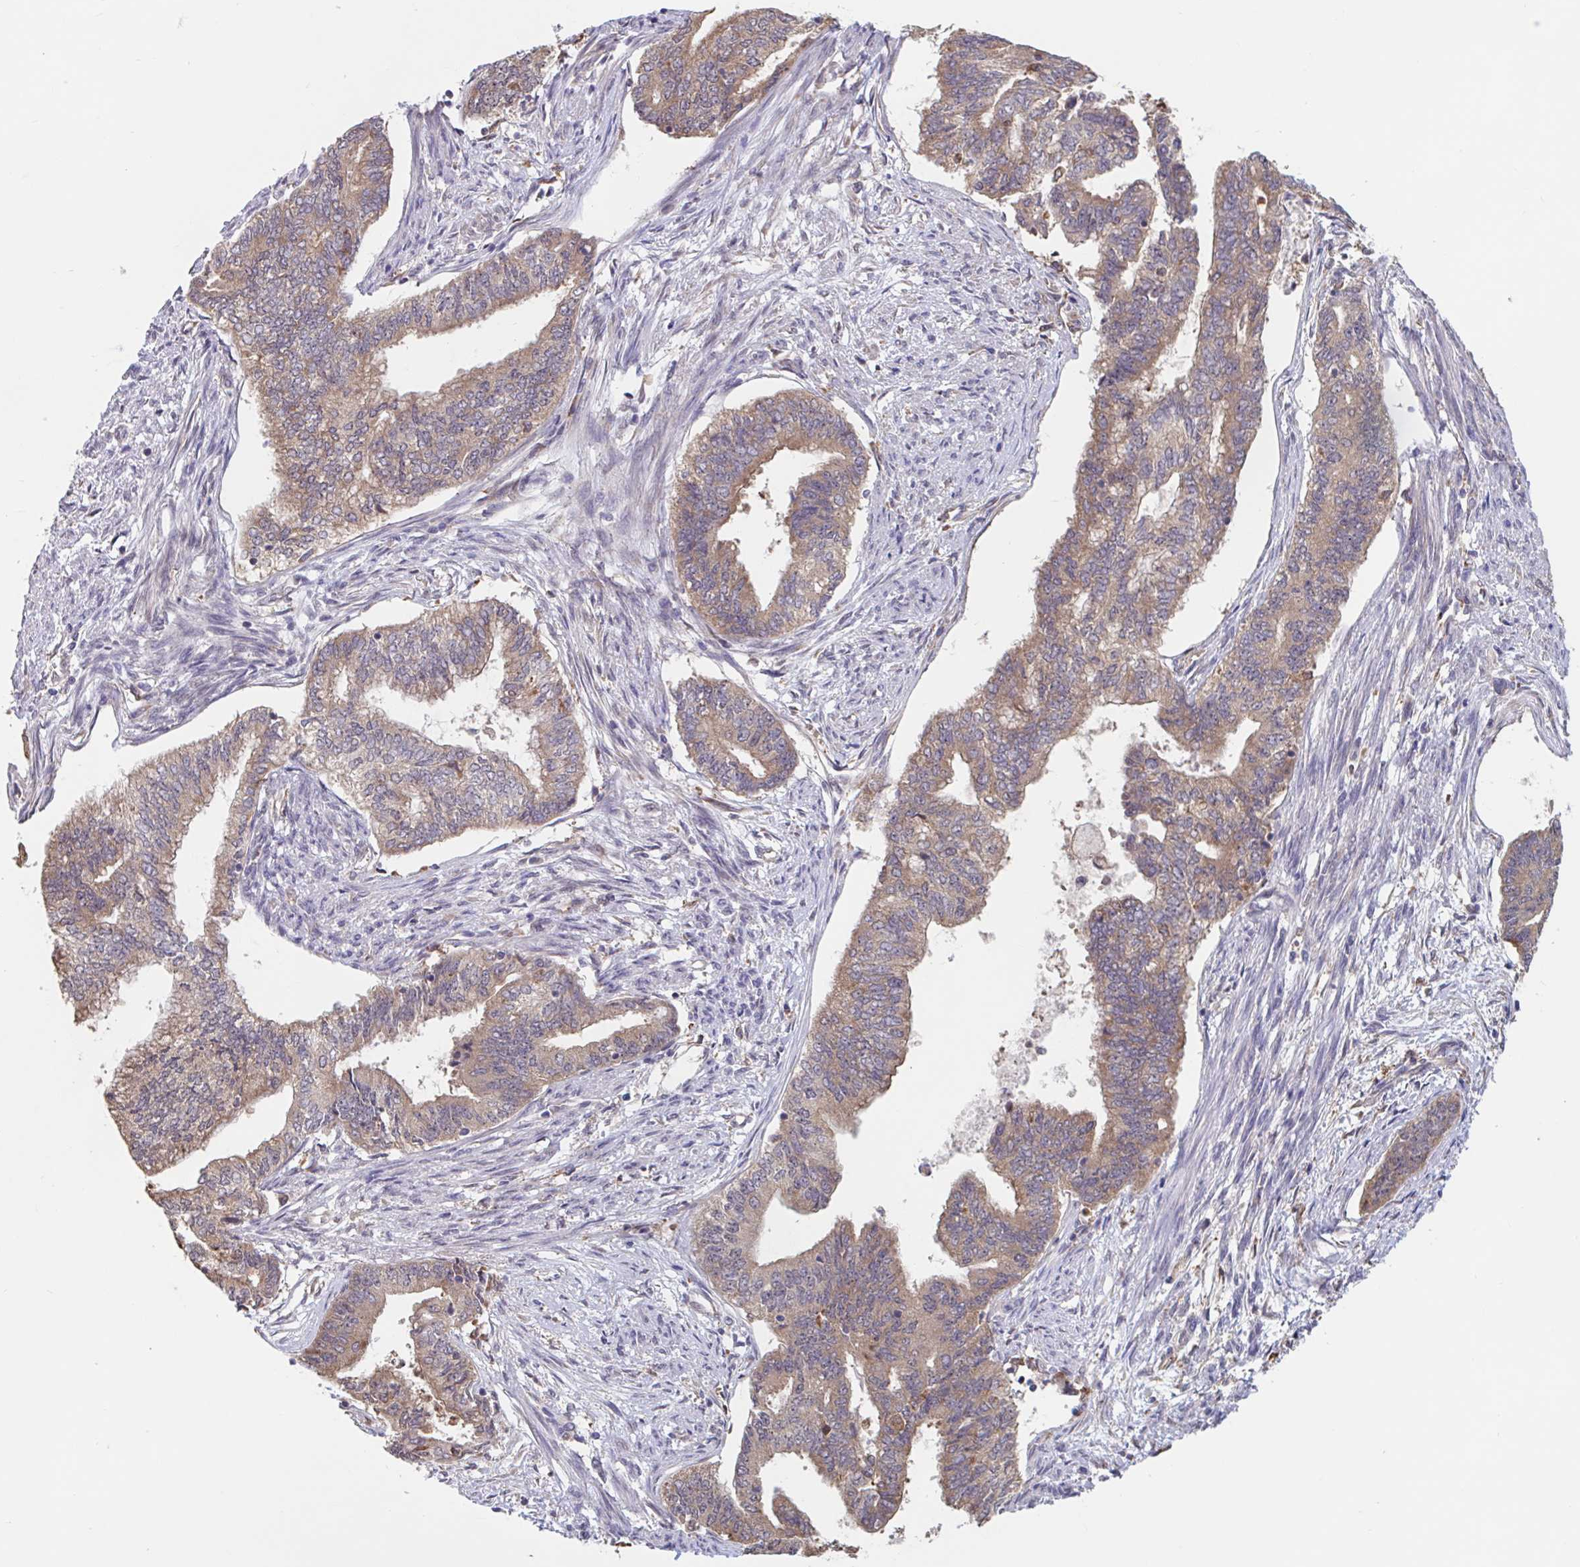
{"staining": {"intensity": "moderate", "quantity": ">75%", "location": "cytoplasmic/membranous"}, "tissue": "endometrial cancer", "cell_type": "Tumor cells", "image_type": "cancer", "snomed": [{"axis": "morphology", "description": "Adenocarcinoma, NOS"}, {"axis": "topography", "description": "Endometrium"}], "caption": "IHC staining of endometrial cancer (adenocarcinoma), which demonstrates medium levels of moderate cytoplasmic/membranous expression in approximately >75% of tumor cells indicating moderate cytoplasmic/membranous protein expression. The staining was performed using DAB (3,3'-diaminobenzidine) (brown) for protein detection and nuclei were counterstained in hematoxylin (blue).", "gene": "SNX8", "patient": {"sex": "female", "age": 65}}